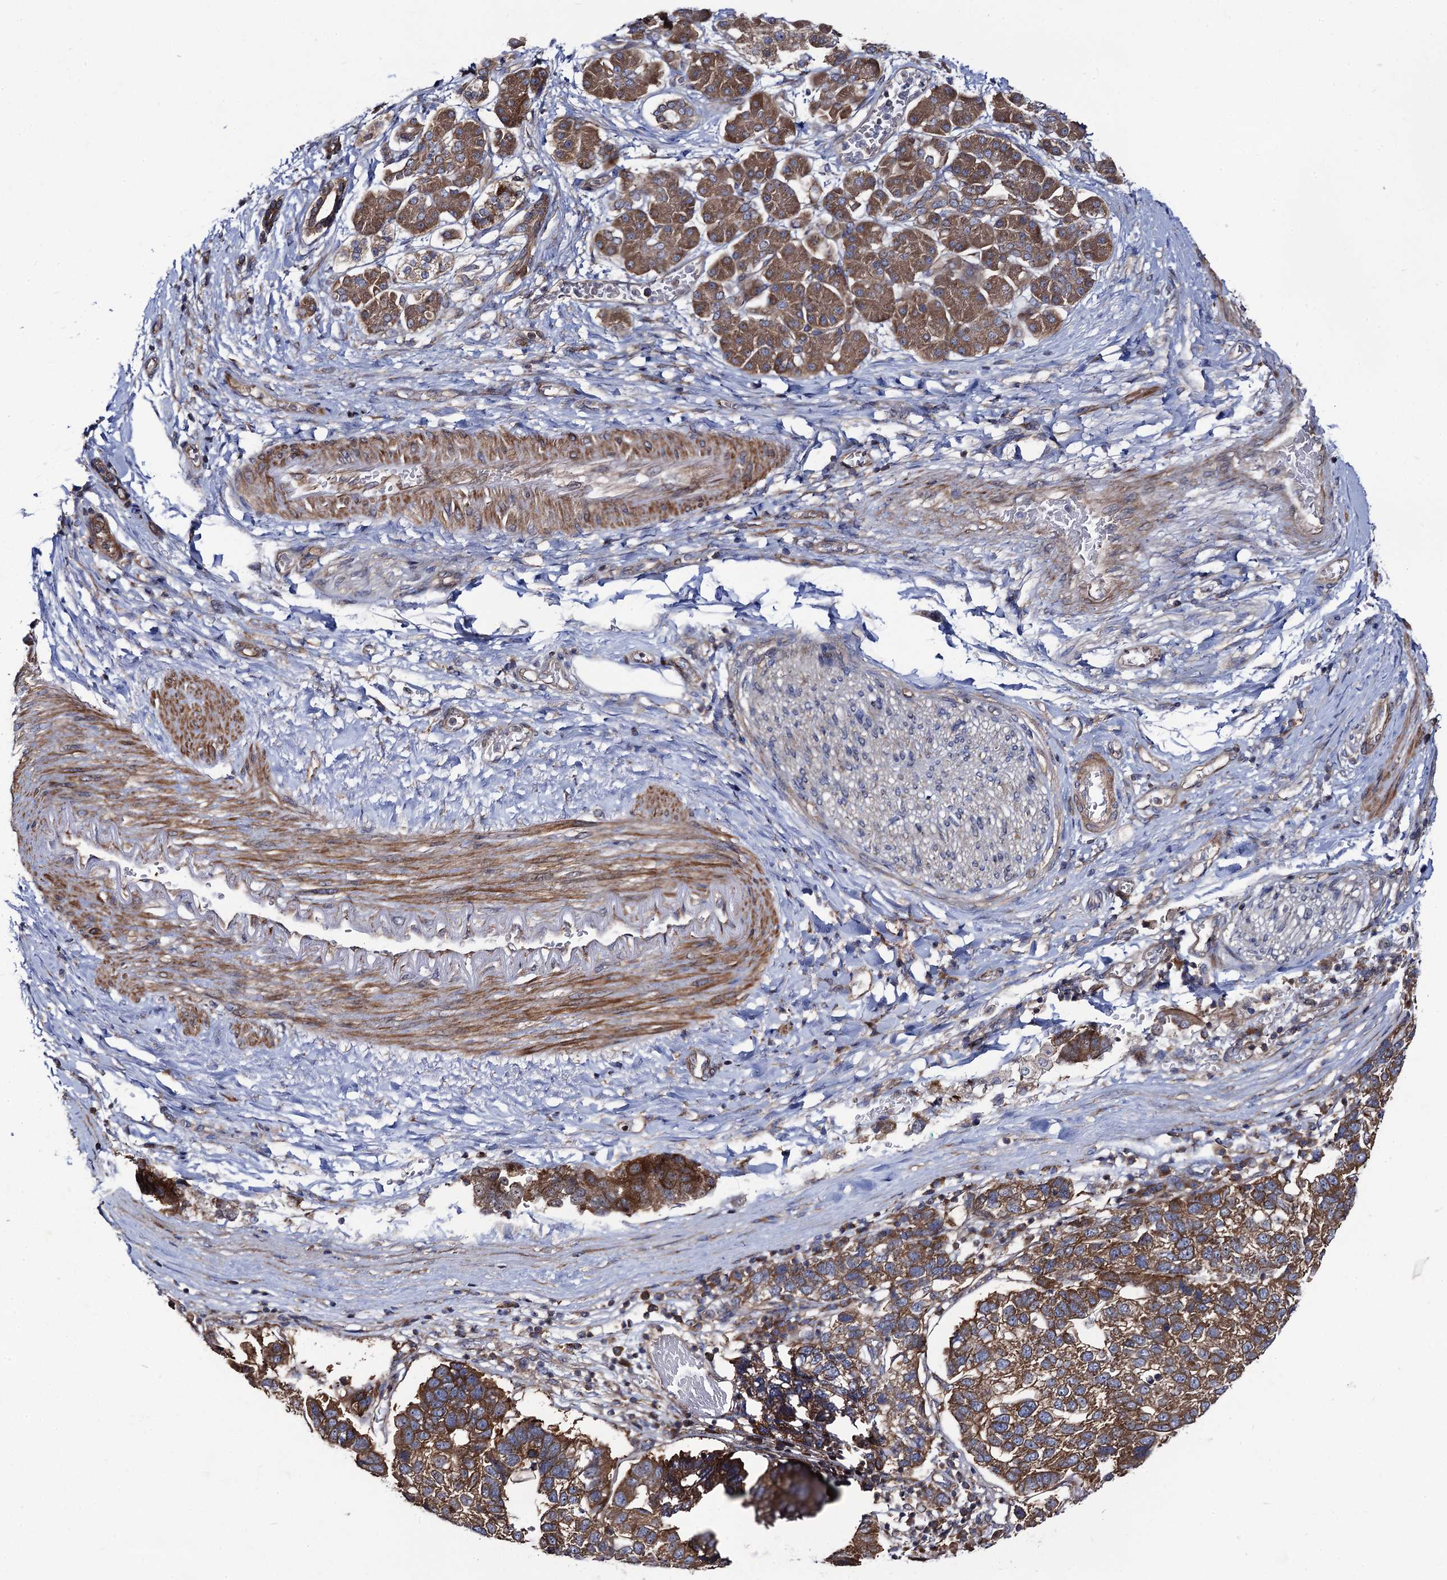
{"staining": {"intensity": "strong", "quantity": ">75%", "location": "cytoplasmic/membranous"}, "tissue": "pancreatic cancer", "cell_type": "Tumor cells", "image_type": "cancer", "snomed": [{"axis": "morphology", "description": "Adenocarcinoma, NOS"}, {"axis": "topography", "description": "Pancreas"}], "caption": "Immunohistochemical staining of pancreatic adenocarcinoma displays high levels of strong cytoplasmic/membranous staining in about >75% of tumor cells. (DAB = brown stain, brightfield microscopy at high magnification).", "gene": "DYDC1", "patient": {"sex": "female", "age": 61}}